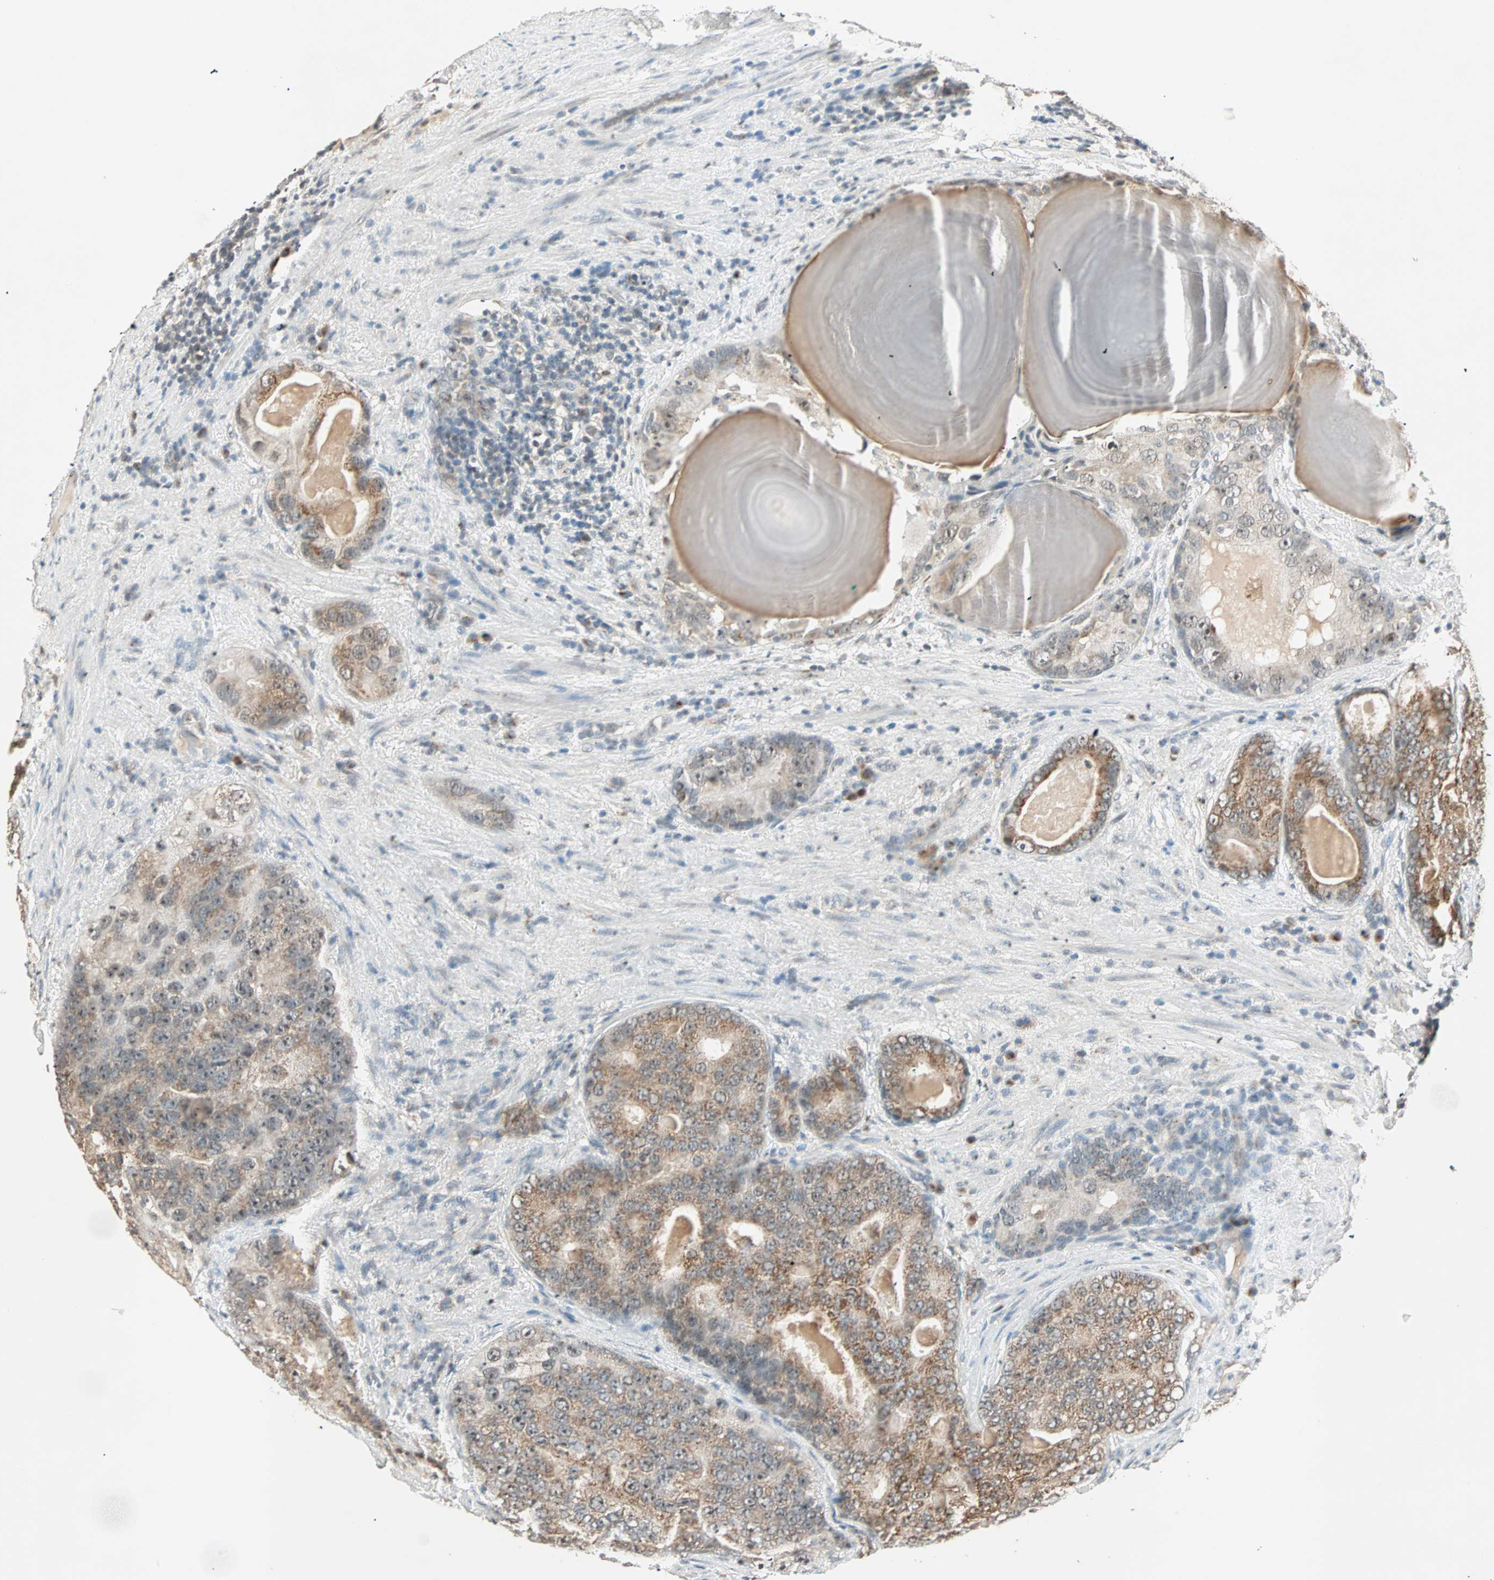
{"staining": {"intensity": "moderate", "quantity": ">75%", "location": "cytoplasmic/membranous"}, "tissue": "prostate cancer", "cell_type": "Tumor cells", "image_type": "cancer", "snomed": [{"axis": "morphology", "description": "Adenocarcinoma, High grade"}, {"axis": "topography", "description": "Prostate"}], "caption": "DAB (3,3'-diaminobenzidine) immunohistochemical staining of human prostate cancer (high-grade adenocarcinoma) displays moderate cytoplasmic/membranous protein expression in about >75% of tumor cells.", "gene": "PRDM2", "patient": {"sex": "male", "age": 66}}